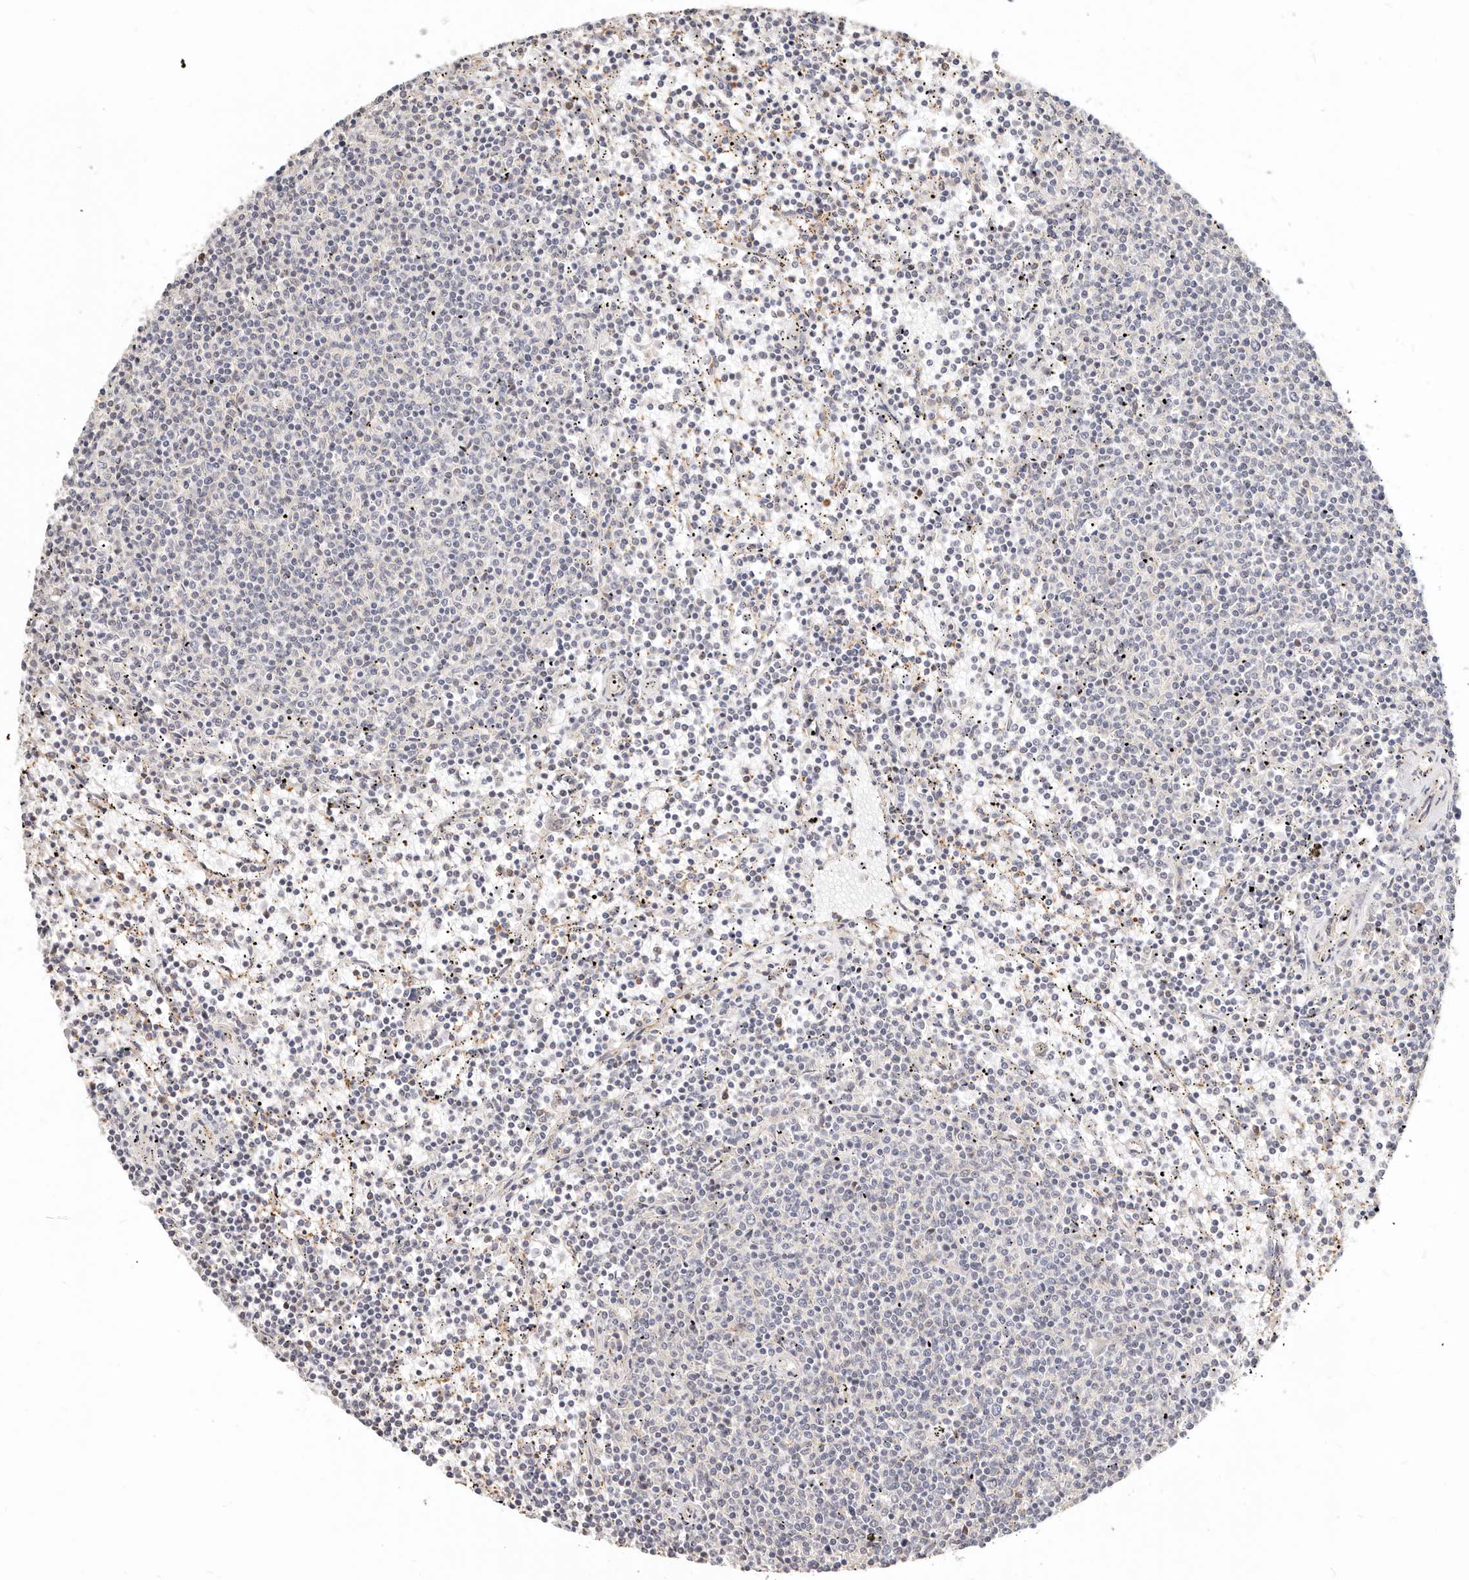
{"staining": {"intensity": "negative", "quantity": "none", "location": "none"}, "tissue": "lymphoma", "cell_type": "Tumor cells", "image_type": "cancer", "snomed": [{"axis": "morphology", "description": "Malignant lymphoma, non-Hodgkin's type, Low grade"}, {"axis": "topography", "description": "Spleen"}], "caption": "Immunohistochemical staining of malignant lymphoma, non-Hodgkin's type (low-grade) reveals no significant positivity in tumor cells. (DAB immunohistochemistry (IHC), high magnification).", "gene": "ZRANB1", "patient": {"sex": "female", "age": 50}}